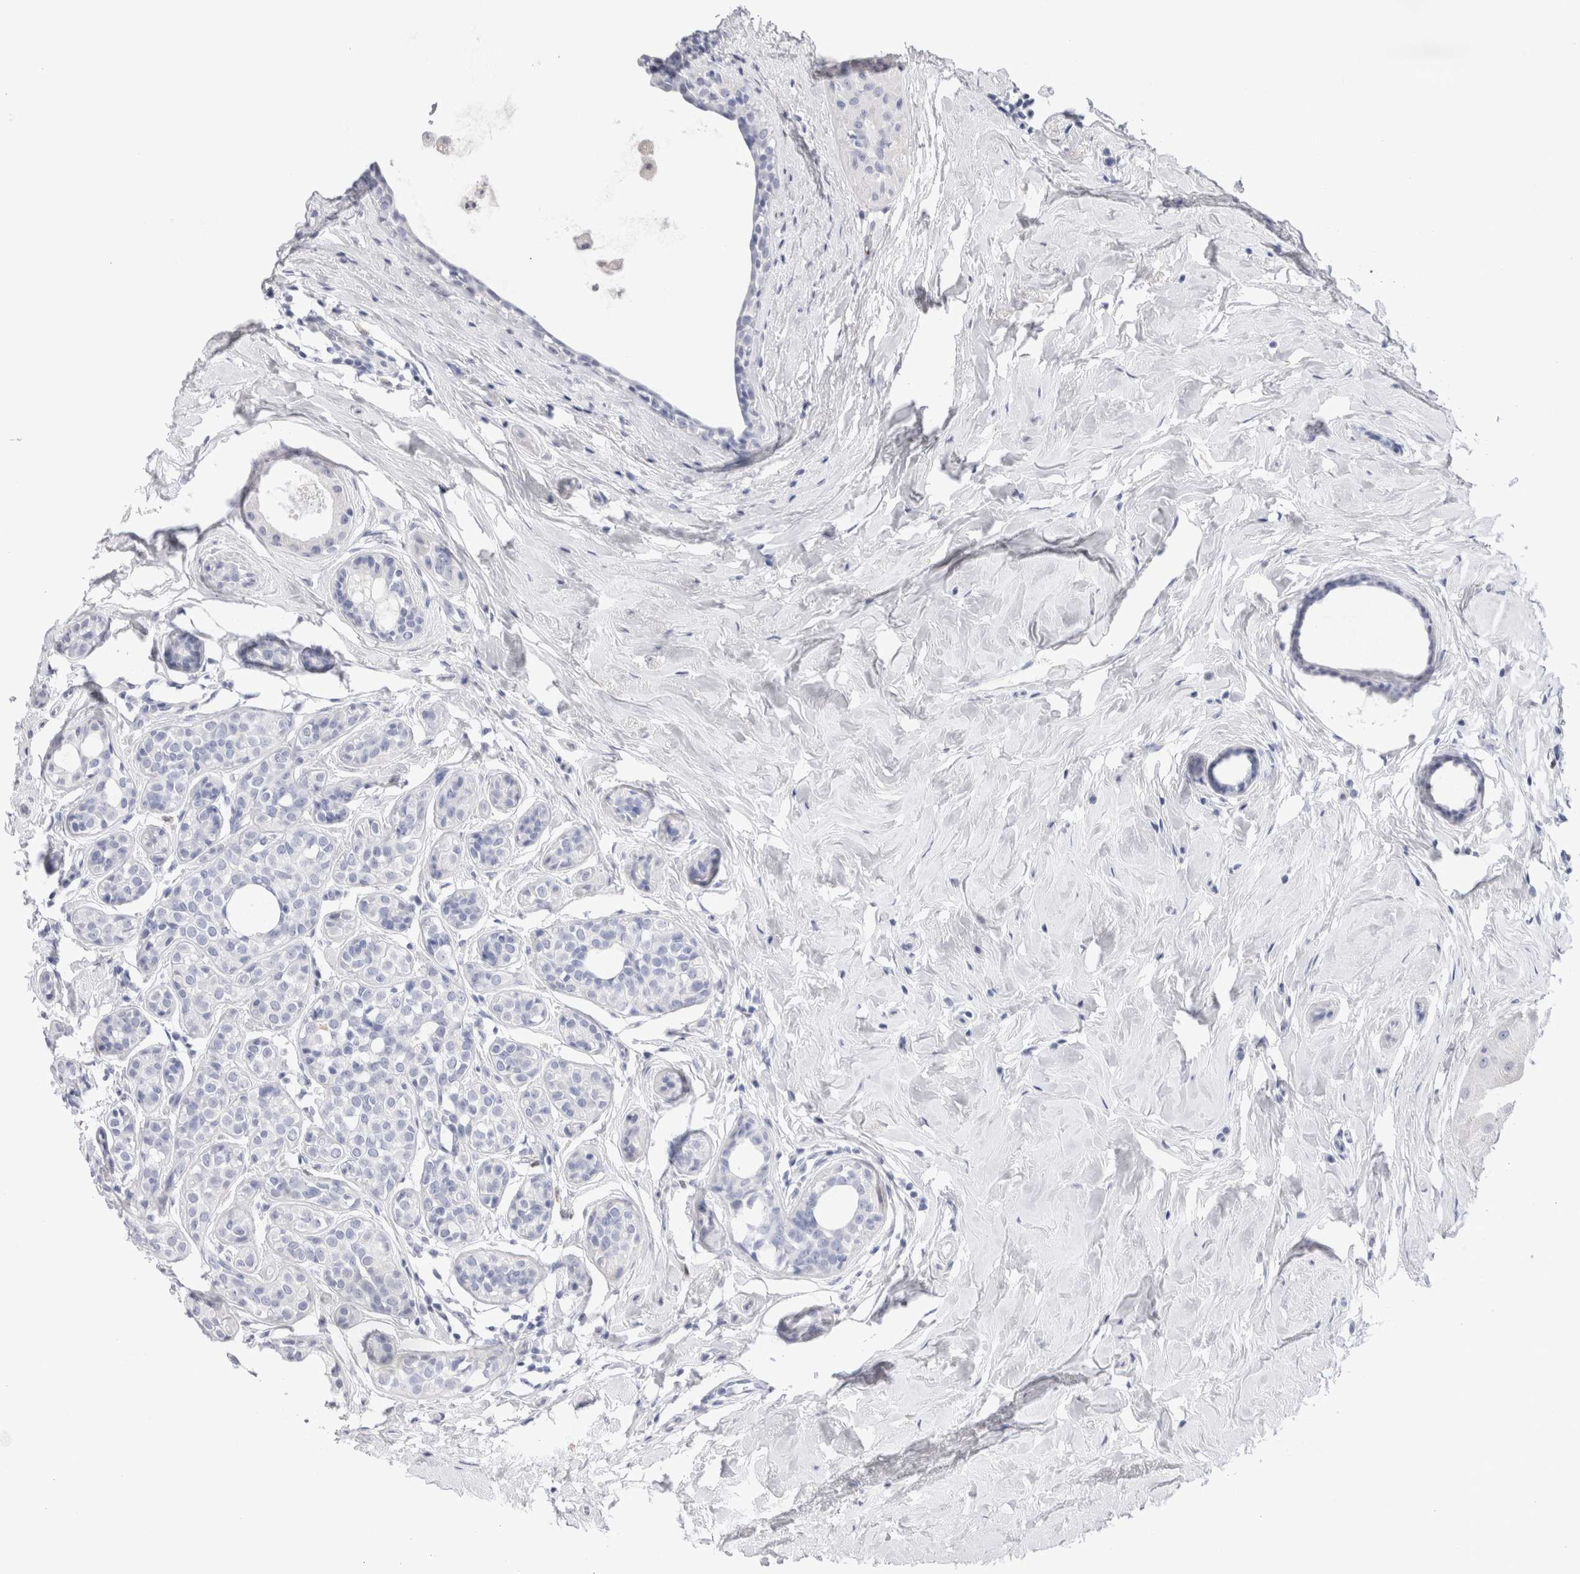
{"staining": {"intensity": "negative", "quantity": "none", "location": "none"}, "tissue": "breast cancer", "cell_type": "Tumor cells", "image_type": "cancer", "snomed": [{"axis": "morphology", "description": "Duct carcinoma"}, {"axis": "topography", "description": "Breast"}], "caption": "Histopathology image shows no significant protein expression in tumor cells of invasive ductal carcinoma (breast). (DAB immunohistochemistry visualized using brightfield microscopy, high magnification).", "gene": "SLC10A5", "patient": {"sex": "female", "age": 55}}